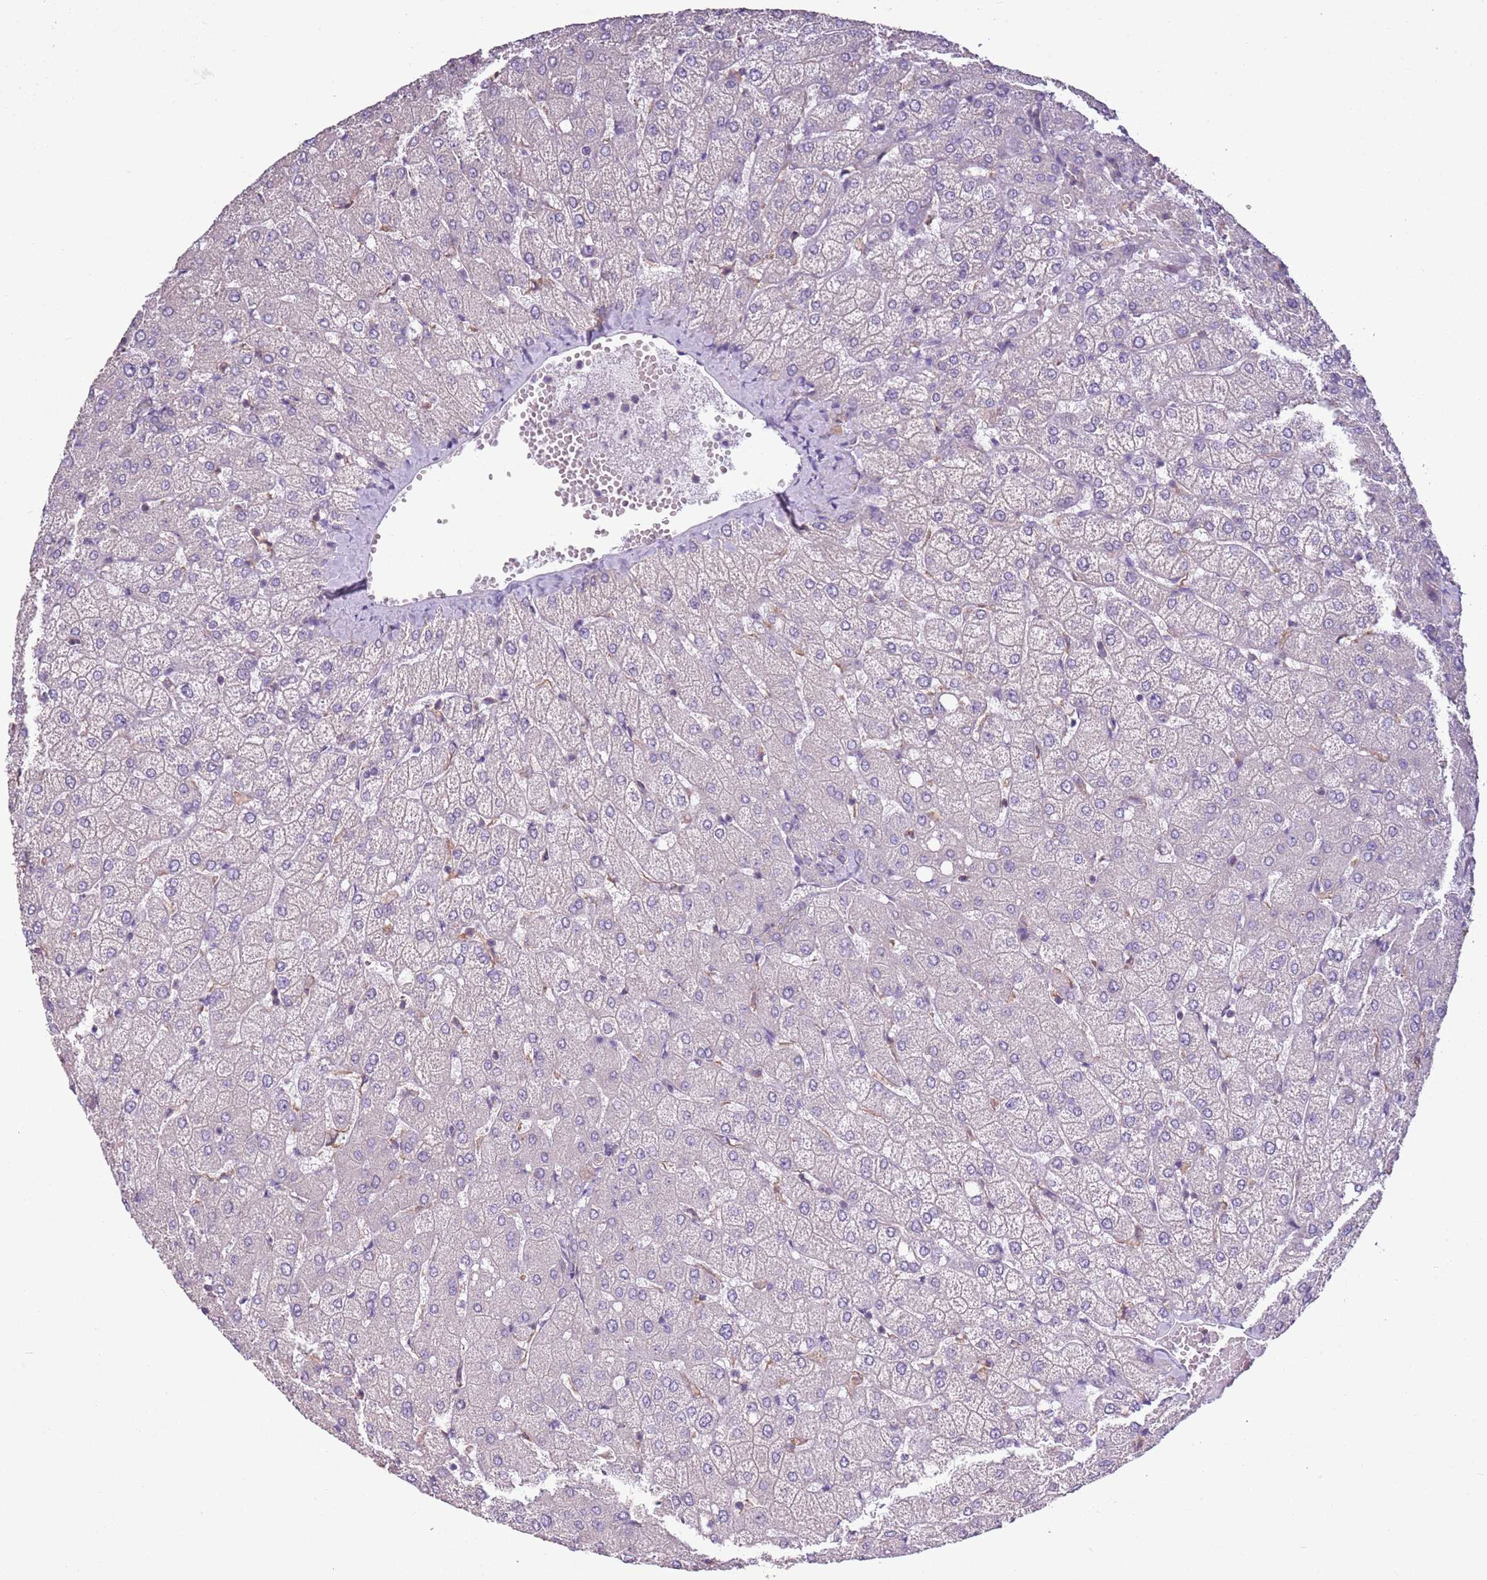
{"staining": {"intensity": "negative", "quantity": "none", "location": "none"}, "tissue": "liver", "cell_type": "Cholangiocytes", "image_type": "normal", "snomed": [{"axis": "morphology", "description": "Normal tissue, NOS"}, {"axis": "topography", "description": "Liver"}], "caption": "DAB (3,3'-diaminobenzidine) immunohistochemical staining of normal liver displays no significant expression in cholangiocytes.", "gene": "CAPN9", "patient": {"sex": "female", "age": 54}}